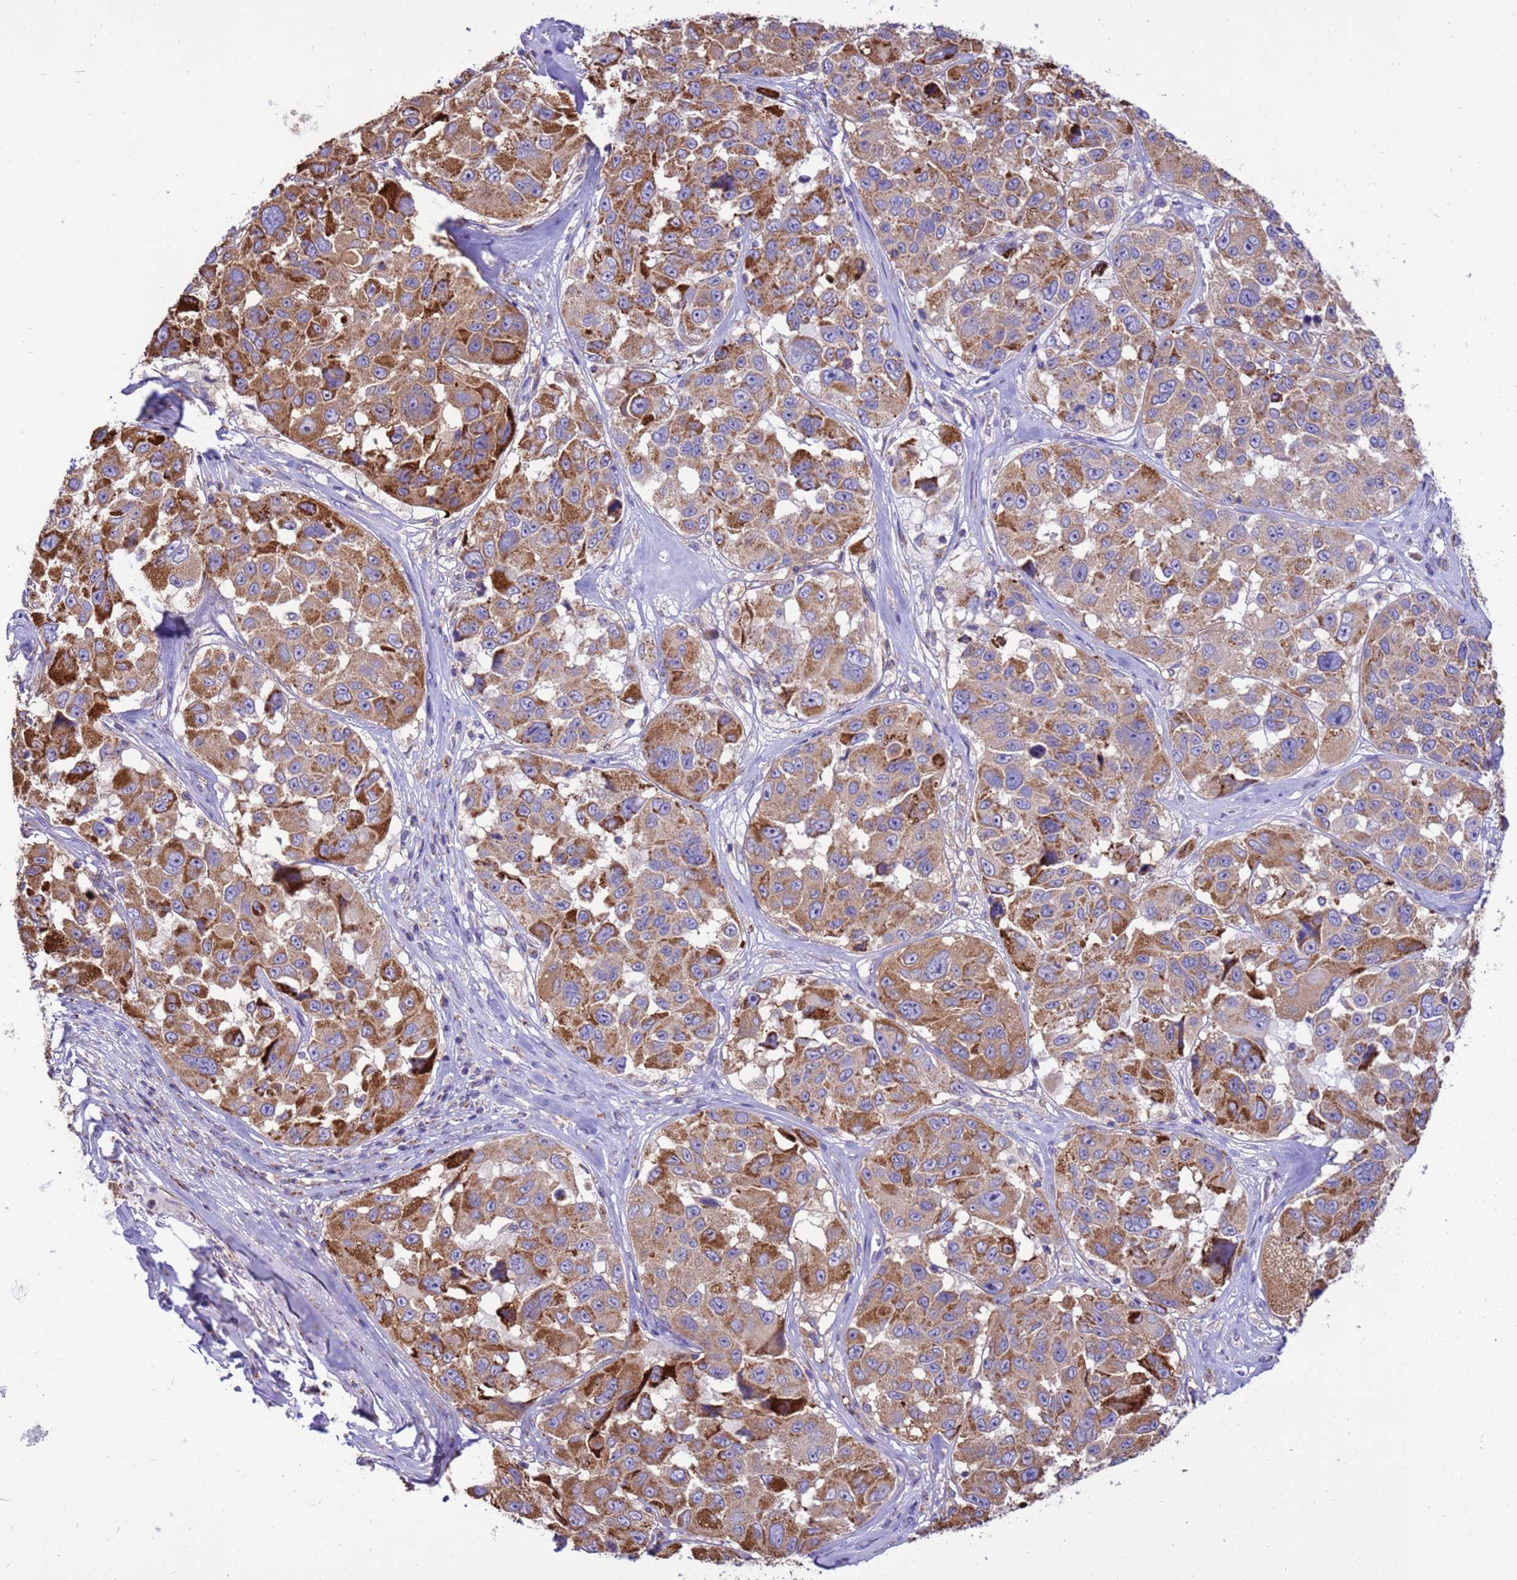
{"staining": {"intensity": "moderate", "quantity": ">75%", "location": "cytoplasmic/membranous"}, "tissue": "melanoma", "cell_type": "Tumor cells", "image_type": "cancer", "snomed": [{"axis": "morphology", "description": "Malignant melanoma, NOS"}, {"axis": "topography", "description": "Skin"}], "caption": "This is an image of IHC staining of melanoma, which shows moderate expression in the cytoplasmic/membranous of tumor cells.", "gene": "RNF165", "patient": {"sex": "female", "age": 66}}